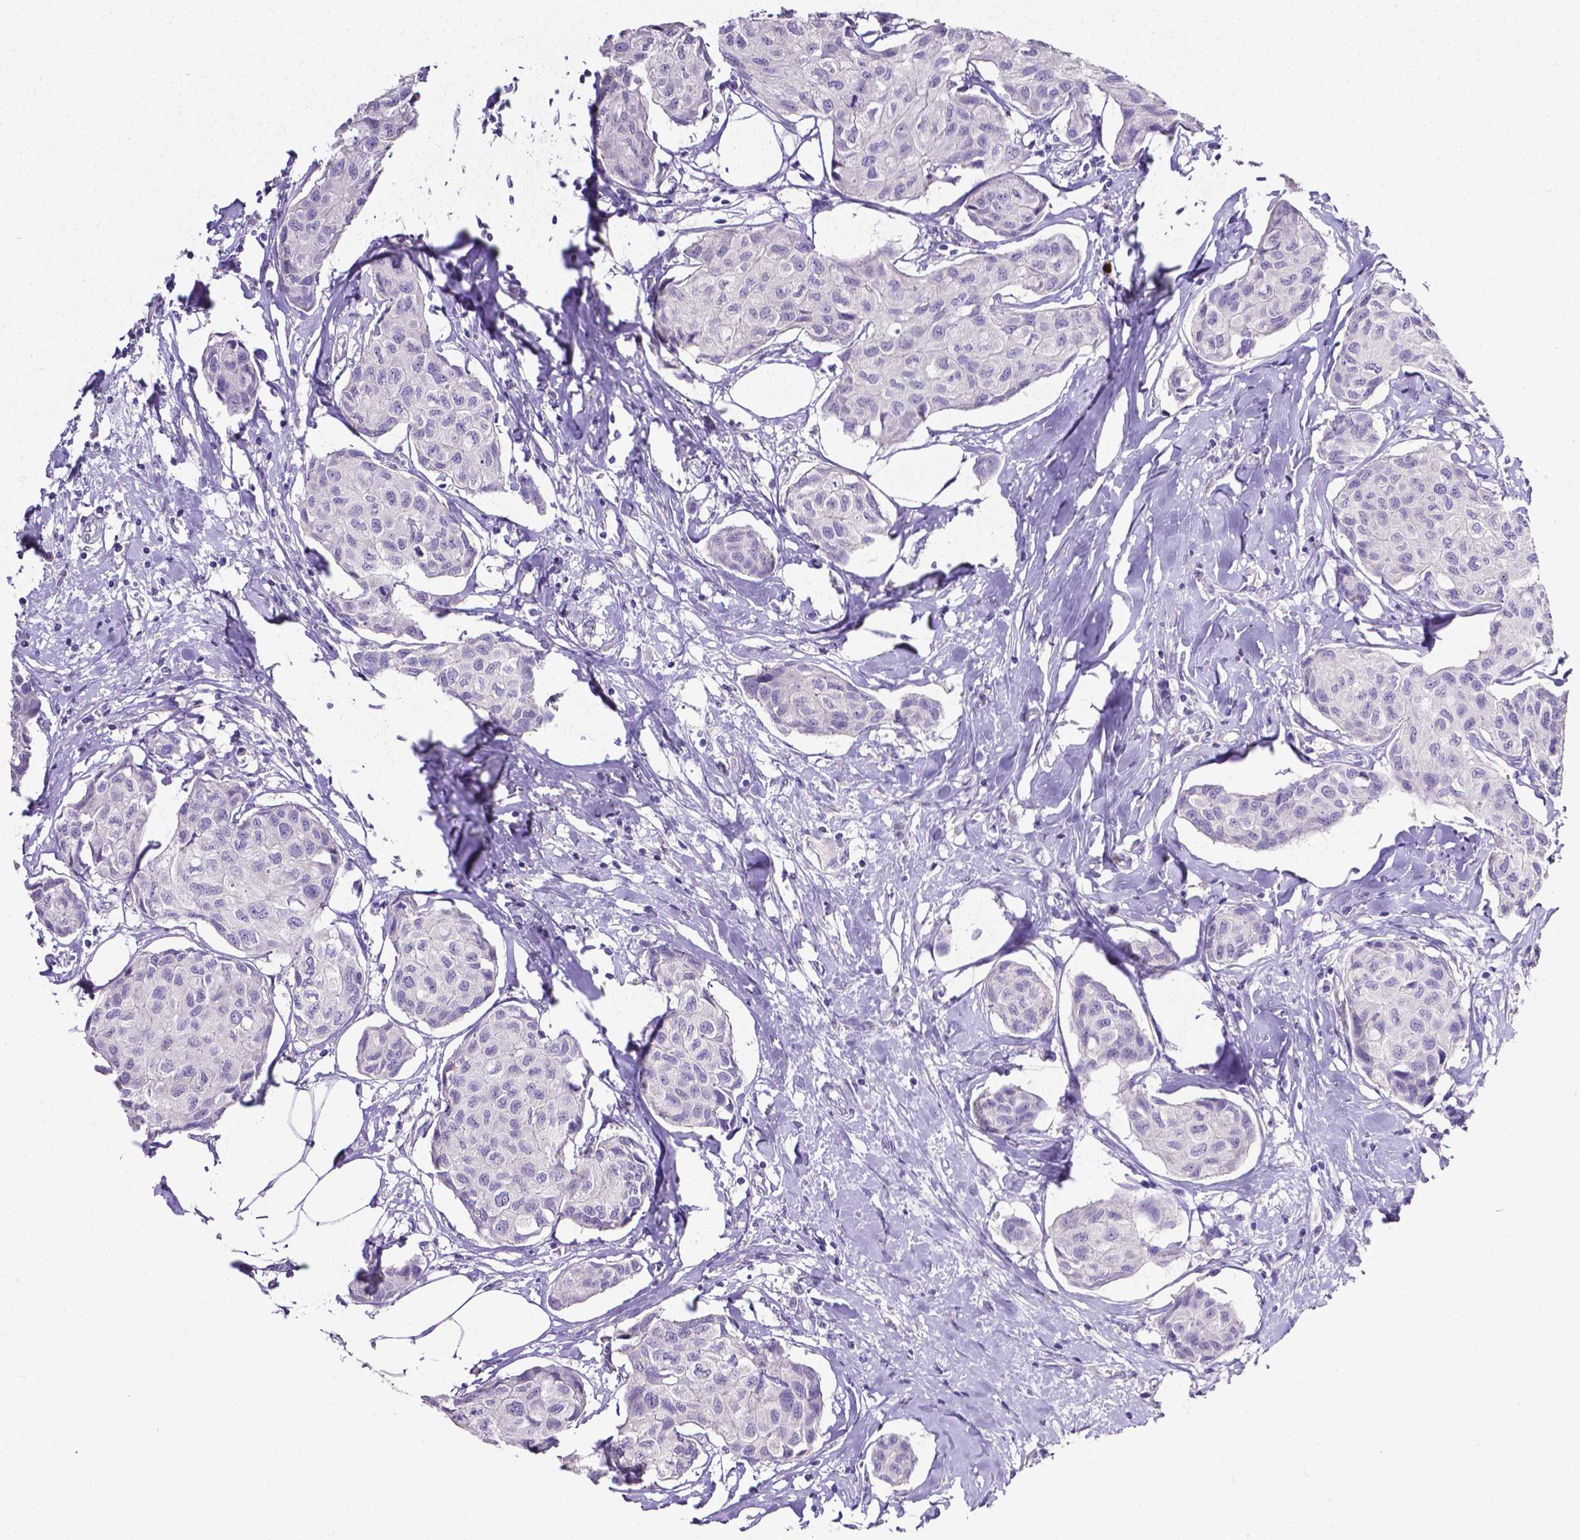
{"staining": {"intensity": "negative", "quantity": "none", "location": "none"}, "tissue": "breast cancer", "cell_type": "Tumor cells", "image_type": "cancer", "snomed": [{"axis": "morphology", "description": "Duct carcinoma"}, {"axis": "topography", "description": "Breast"}], "caption": "The photomicrograph demonstrates no significant positivity in tumor cells of breast invasive ductal carcinoma.", "gene": "MMP9", "patient": {"sex": "female", "age": 80}}